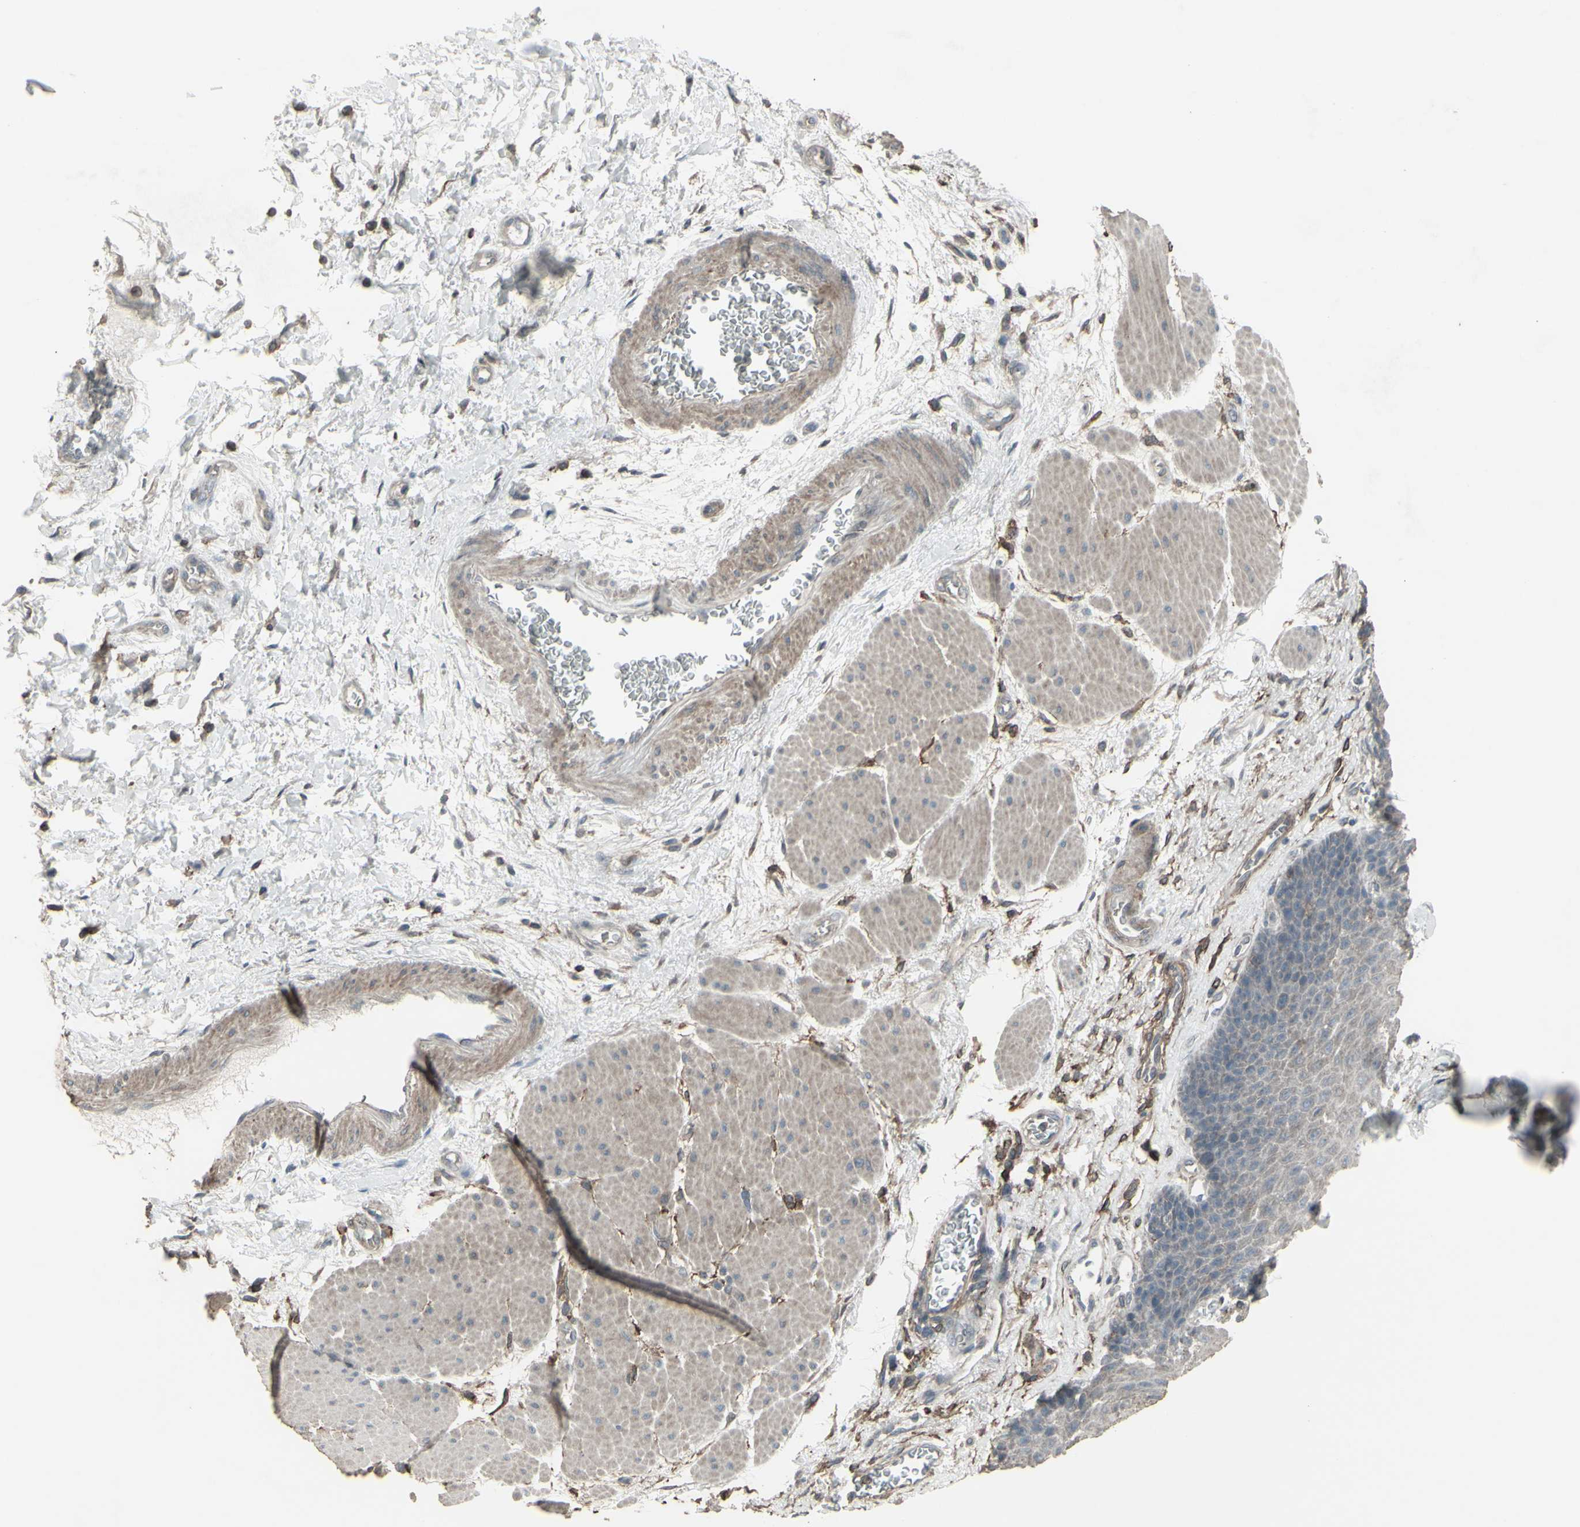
{"staining": {"intensity": "weak", "quantity": "25%-75%", "location": "cytoplasmic/membranous"}, "tissue": "esophagus", "cell_type": "Squamous epithelial cells", "image_type": "normal", "snomed": [{"axis": "morphology", "description": "Normal tissue, NOS"}, {"axis": "topography", "description": "Esophagus"}], "caption": "Squamous epithelial cells demonstrate low levels of weak cytoplasmic/membranous expression in approximately 25%-75% of cells in normal esophagus.", "gene": "SMO", "patient": {"sex": "female", "age": 72}}